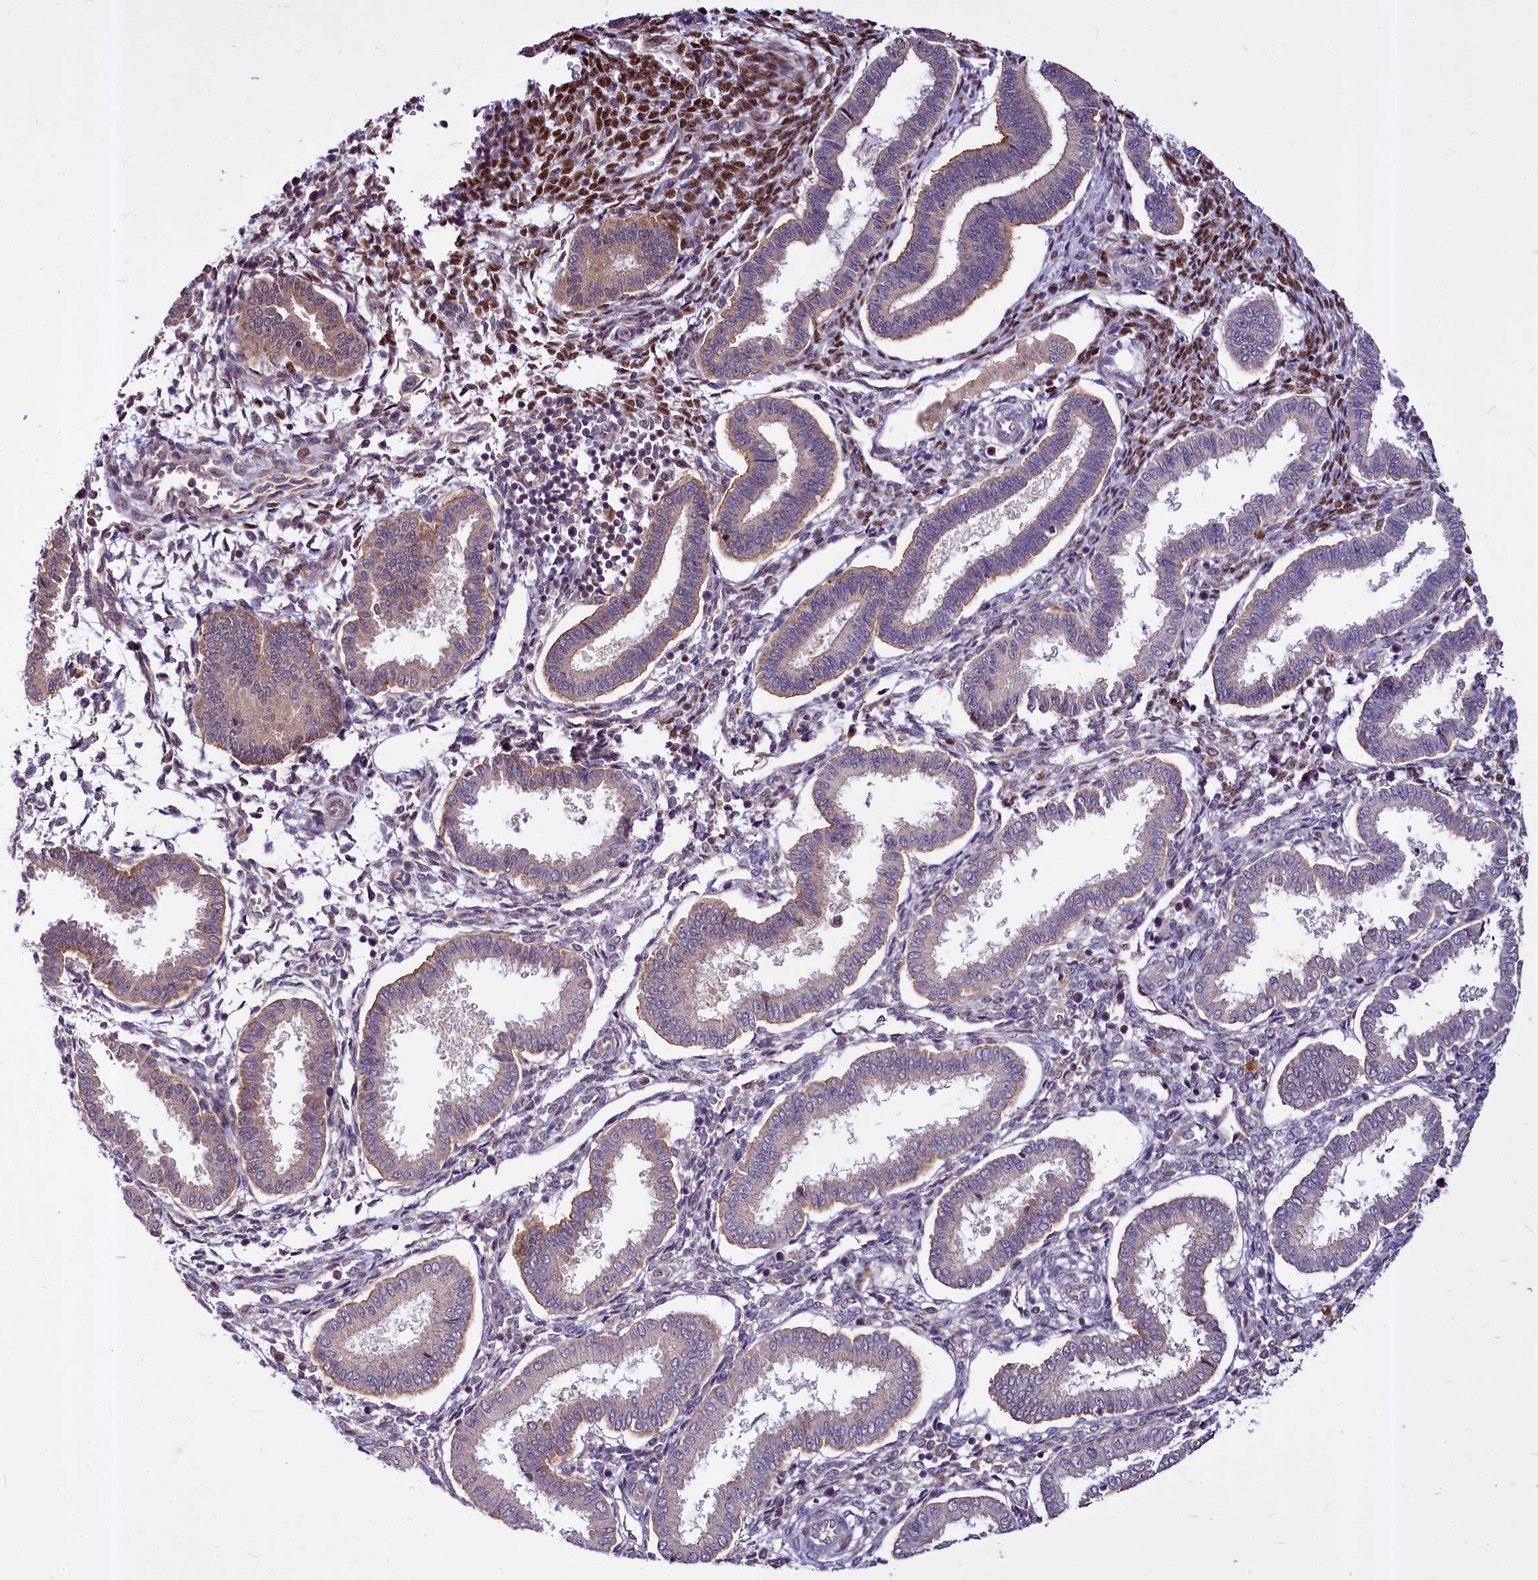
{"staining": {"intensity": "strong", "quantity": "<25%", "location": "nuclear"}, "tissue": "endometrium", "cell_type": "Cells in endometrial stroma", "image_type": "normal", "snomed": [{"axis": "morphology", "description": "Normal tissue, NOS"}, {"axis": "topography", "description": "Endometrium"}], "caption": "Strong nuclear staining is seen in about <25% of cells in endometrial stroma in normal endometrium.", "gene": "MAML2", "patient": {"sex": "female", "age": 24}}